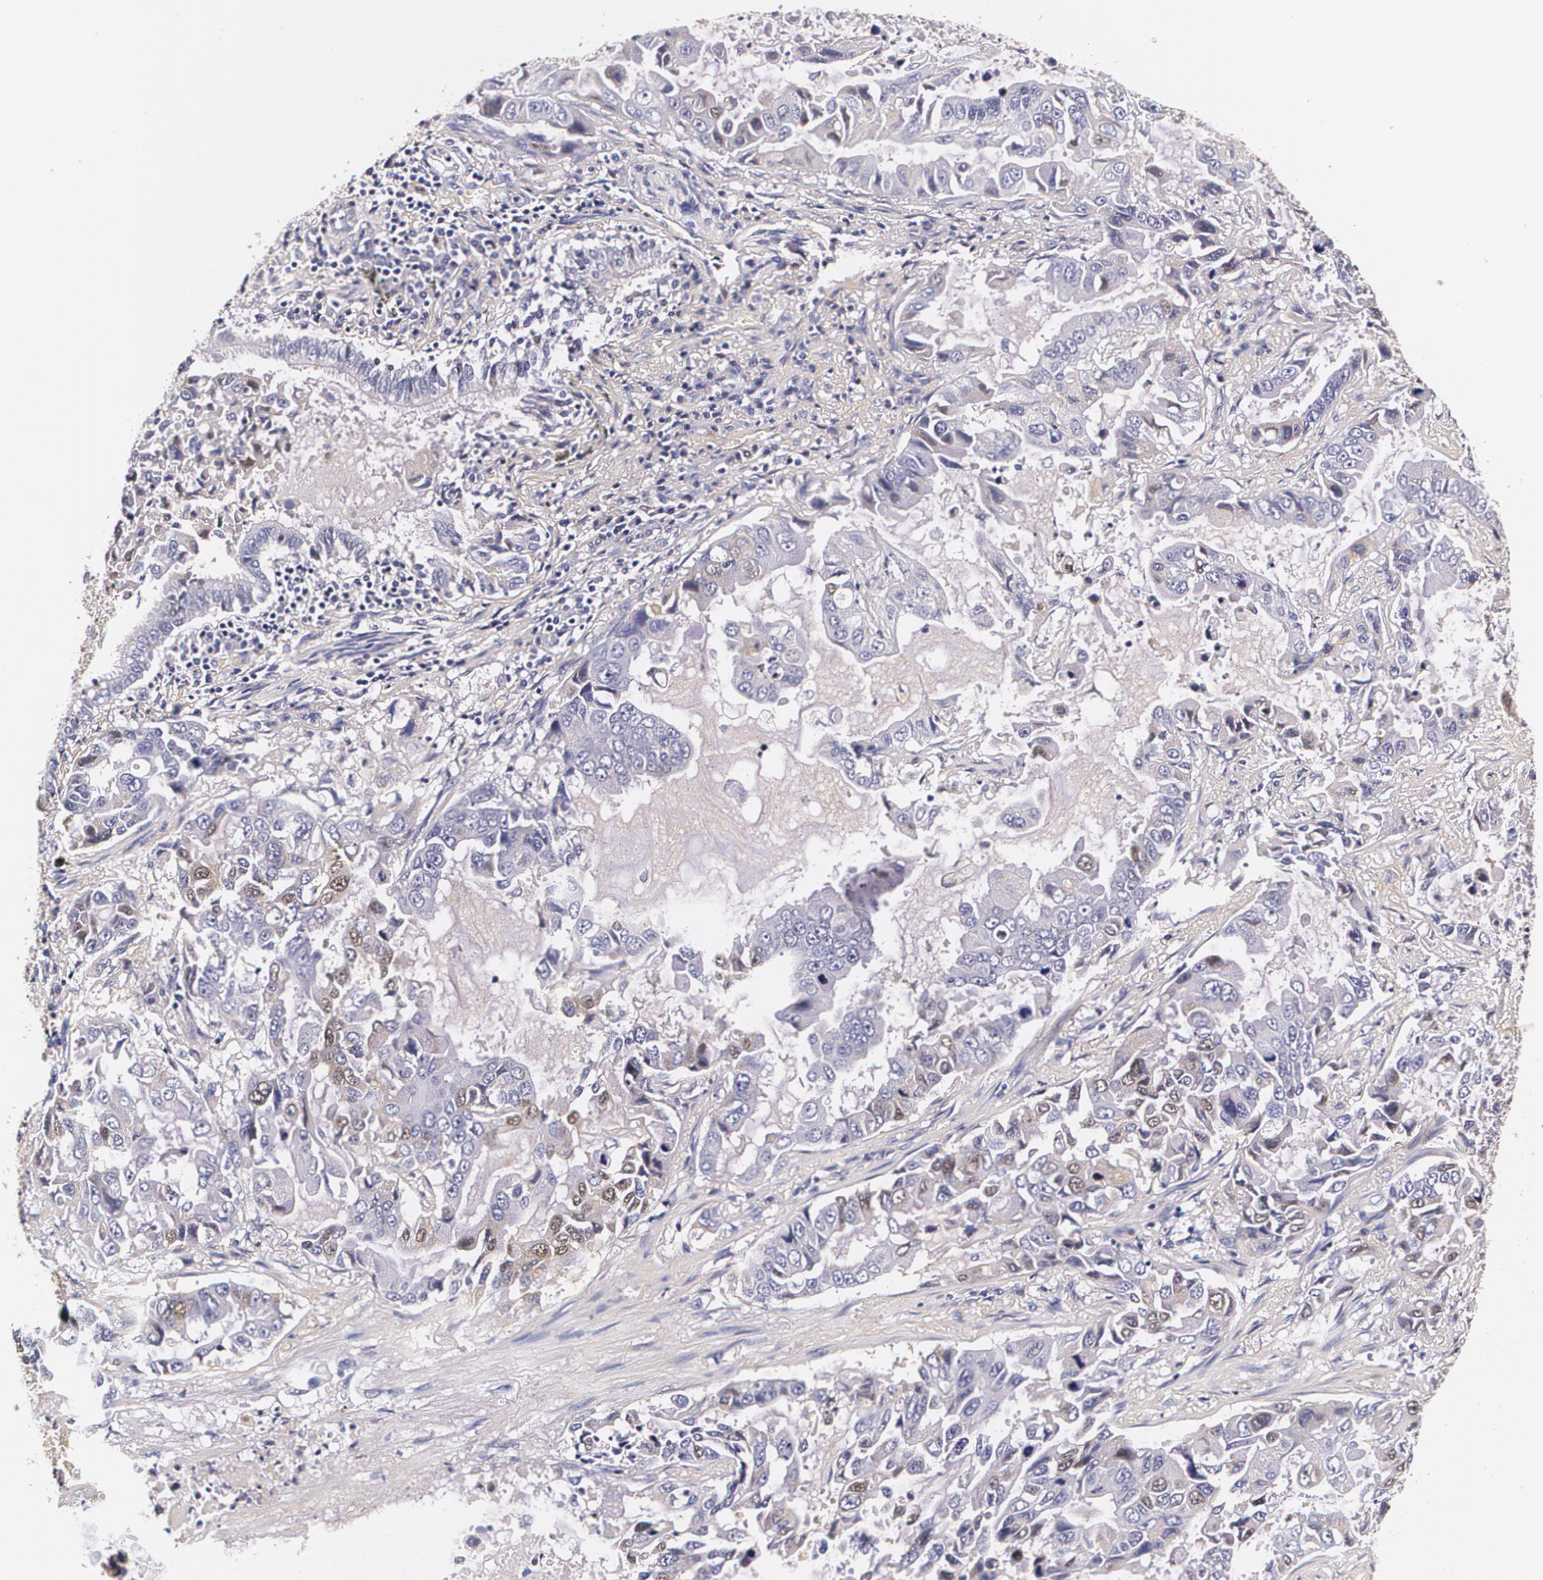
{"staining": {"intensity": "weak", "quantity": "<25%", "location": "cytoplasmic/membranous"}, "tissue": "lung cancer", "cell_type": "Tumor cells", "image_type": "cancer", "snomed": [{"axis": "morphology", "description": "Adenocarcinoma, NOS"}, {"axis": "topography", "description": "Lung"}], "caption": "Lung cancer stained for a protein using immunohistochemistry shows no staining tumor cells.", "gene": "TTR", "patient": {"sex": "male", "age": 64}}